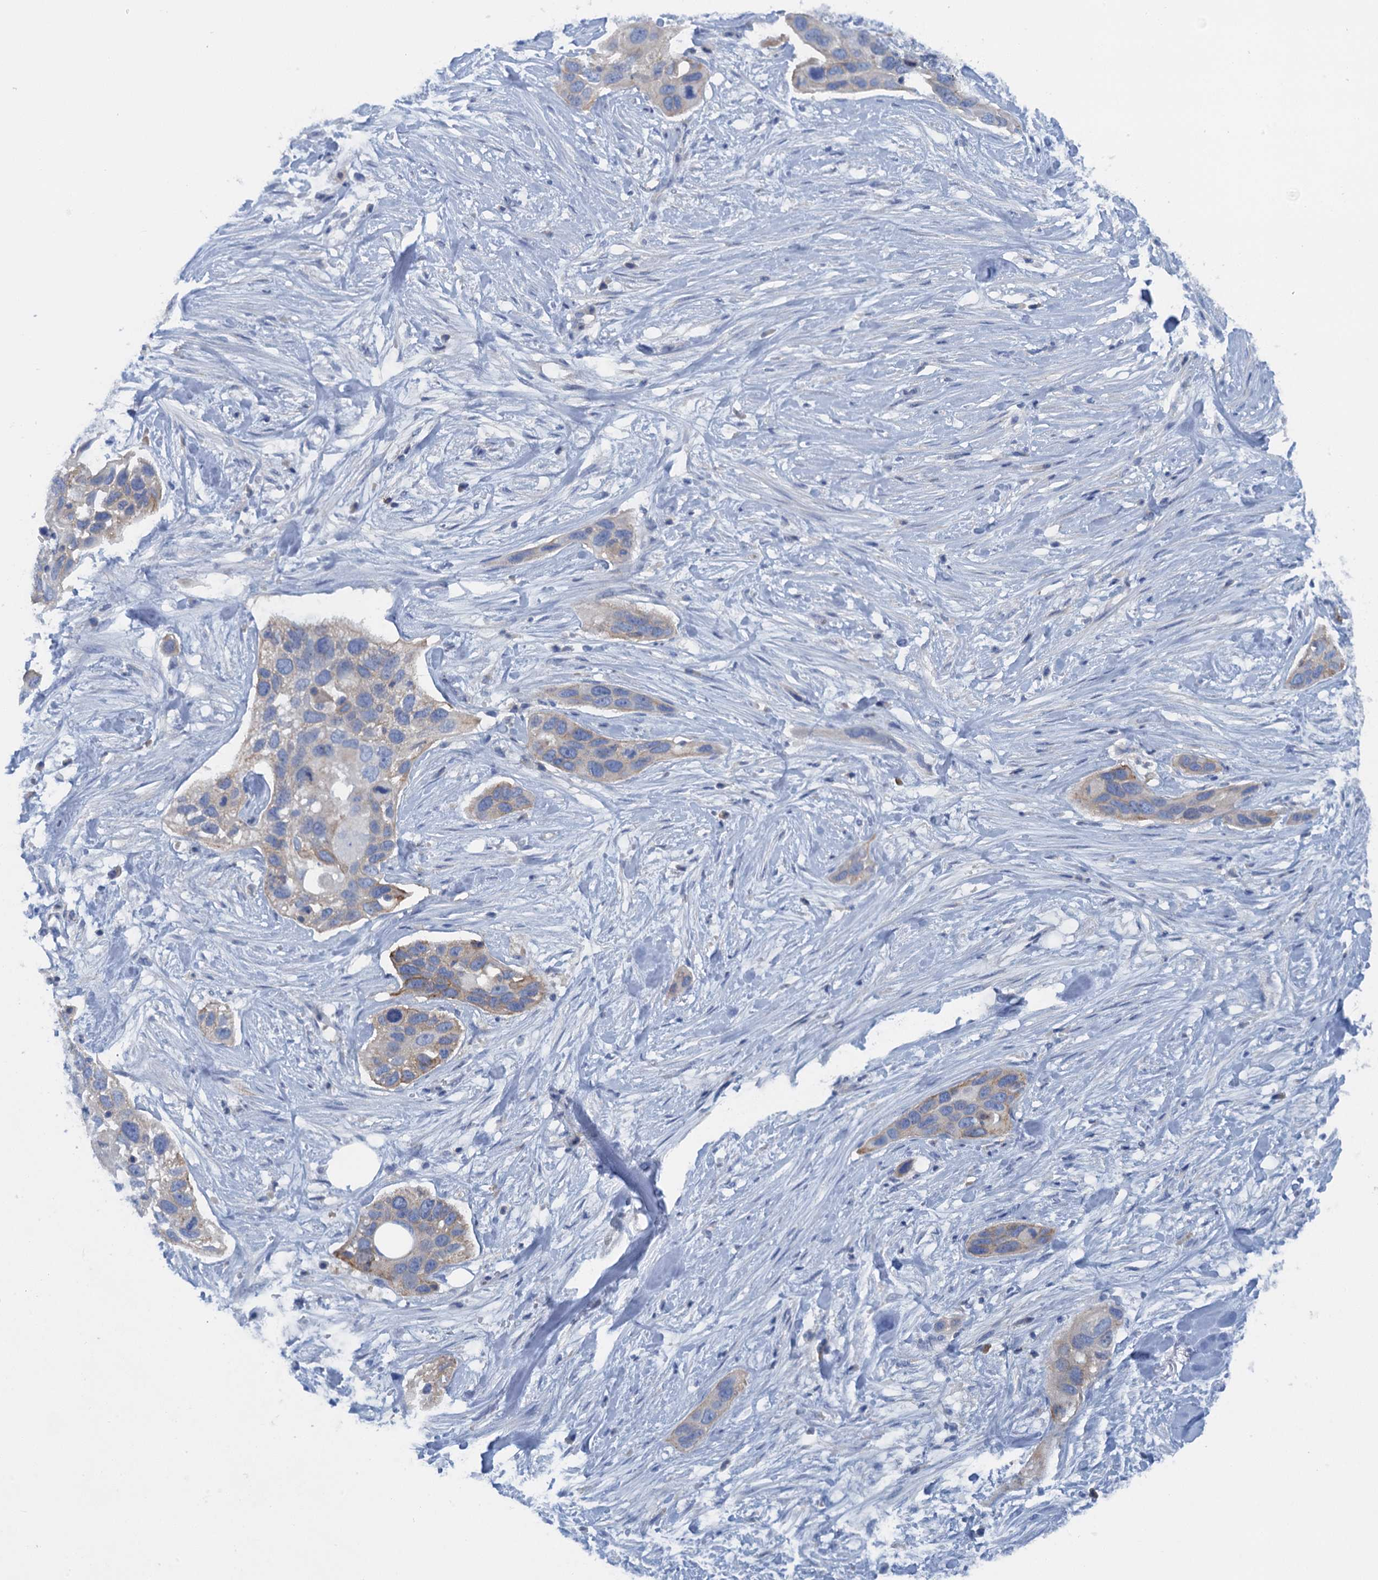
{"staining": {"intensity": "weak", "quantity": "25%-75%", "location": "cytoplasmic/membranous"}, "tissue": "pancreatic cancer", "cell_type": "Tumor cells", "image_type": "cancer", "snomed": [{"axis": "morphology", "description": "Adenocarcinoma, NOS"}, {"axis": "topography", "description": "Pancreas"}], "caption": "High-magnification brightfield microscopy of pancreatic adenocarcinoma stained with DAB (brown) and counterstained with hematoxylin (blue). tumor cells exhibit weak cytoplasmic/membranous staining is identified in about25%-75% of cells. Using DAB (3,3'-diaminobenzidine) (brown) and hematoxylin (blue) stains, captured at high magnification using brightfield microscopy.", "gene": "MYADML2", "patient": {"sex": "female", "age": 60}}